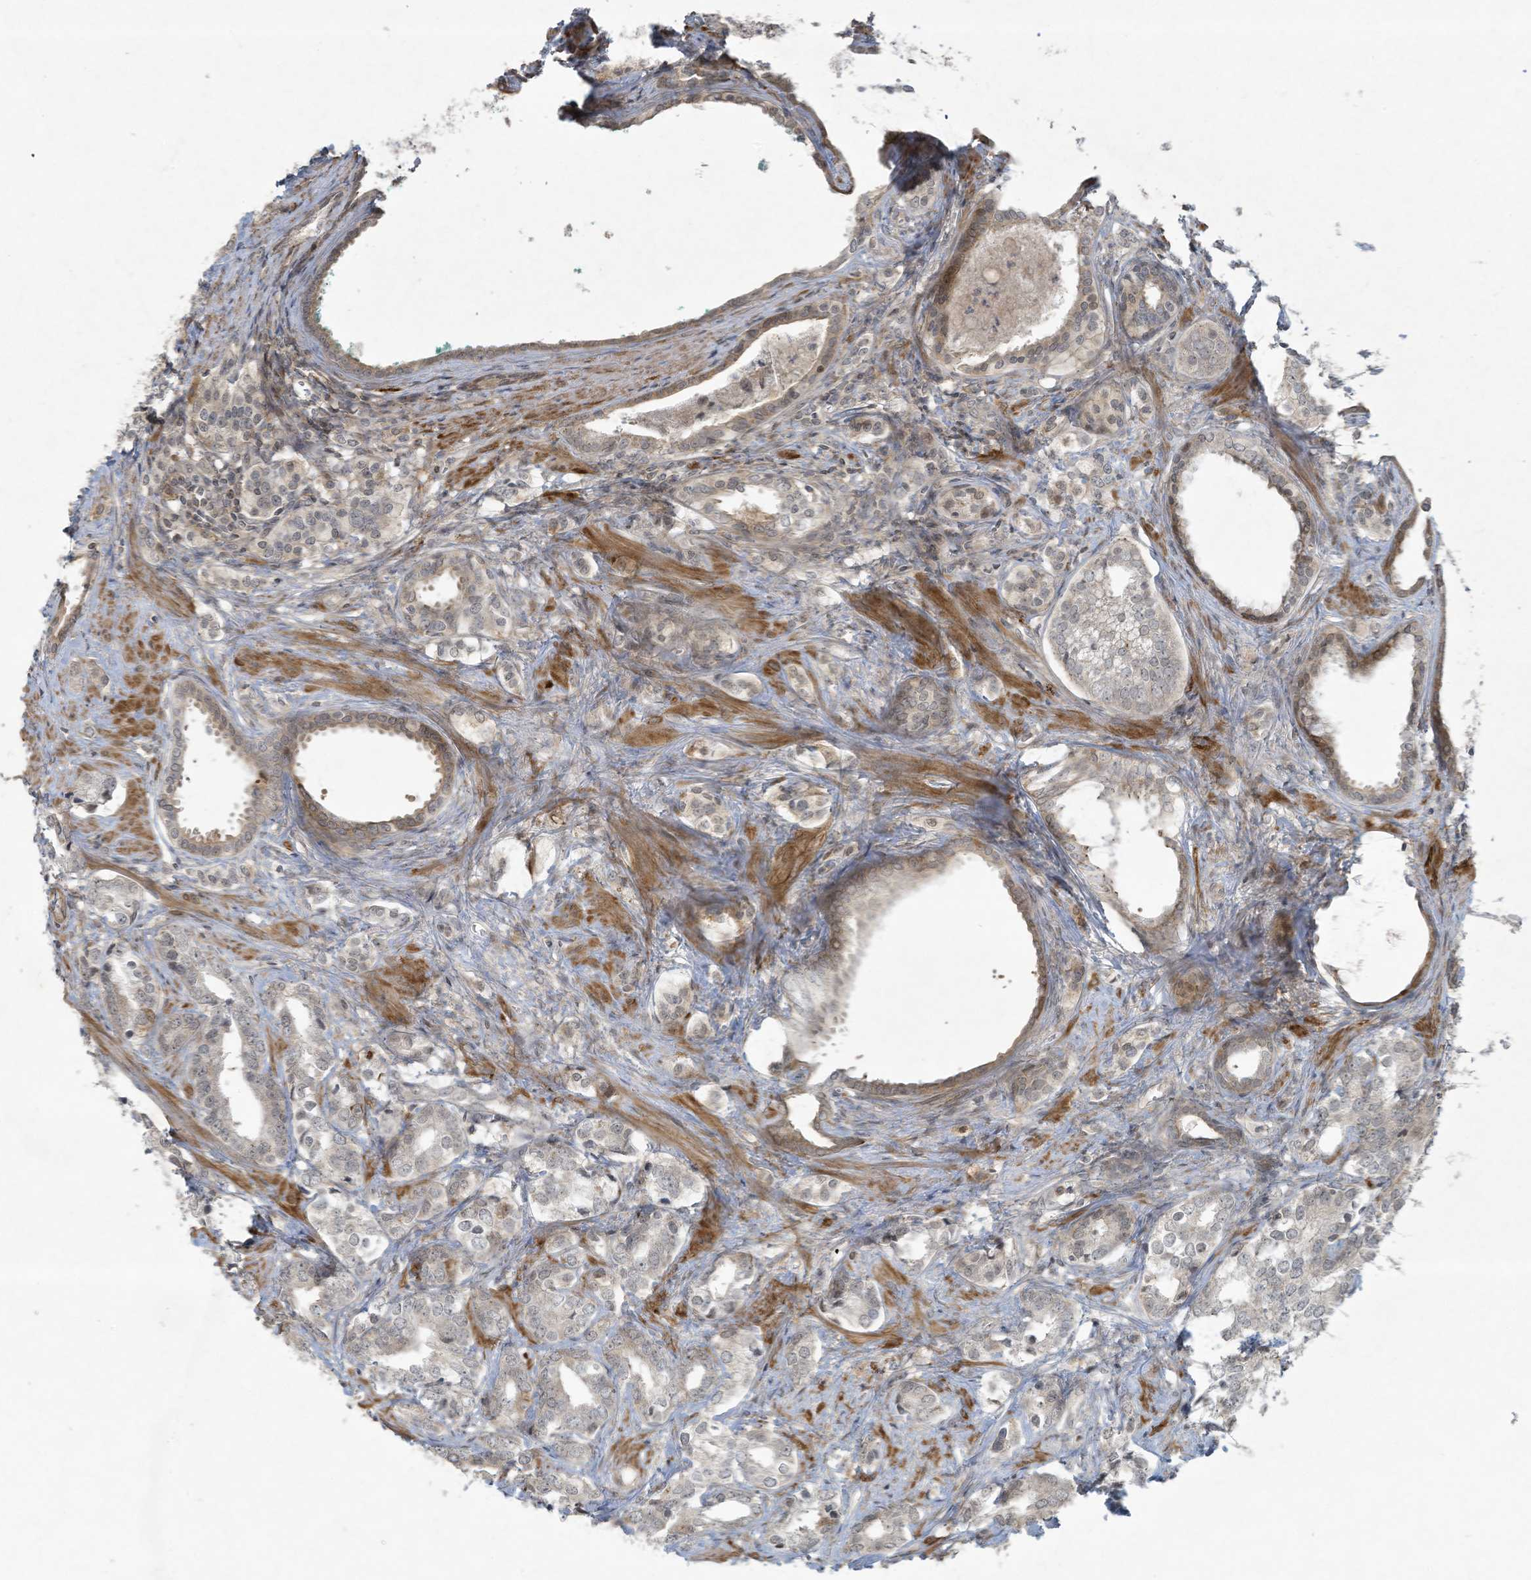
{"staining": {"intensity": "weak", "quantity": "<25%", "location": "nuclear"}, "tissue": "prostate cancer", "cell_type": "Tumor cells", "image_type": "cancer", "snomed": [{"axis": "morphology", "description": "Adenocarcinoma, High grade"}, {"axis": "topography", "description": "Prostate"}], "caption": "There is no significant staining in tumor cells of high-grade adenocarcinoma (prostate).", "gene": "ZNF263", "patient": {"sex": "male", "age": 62}}